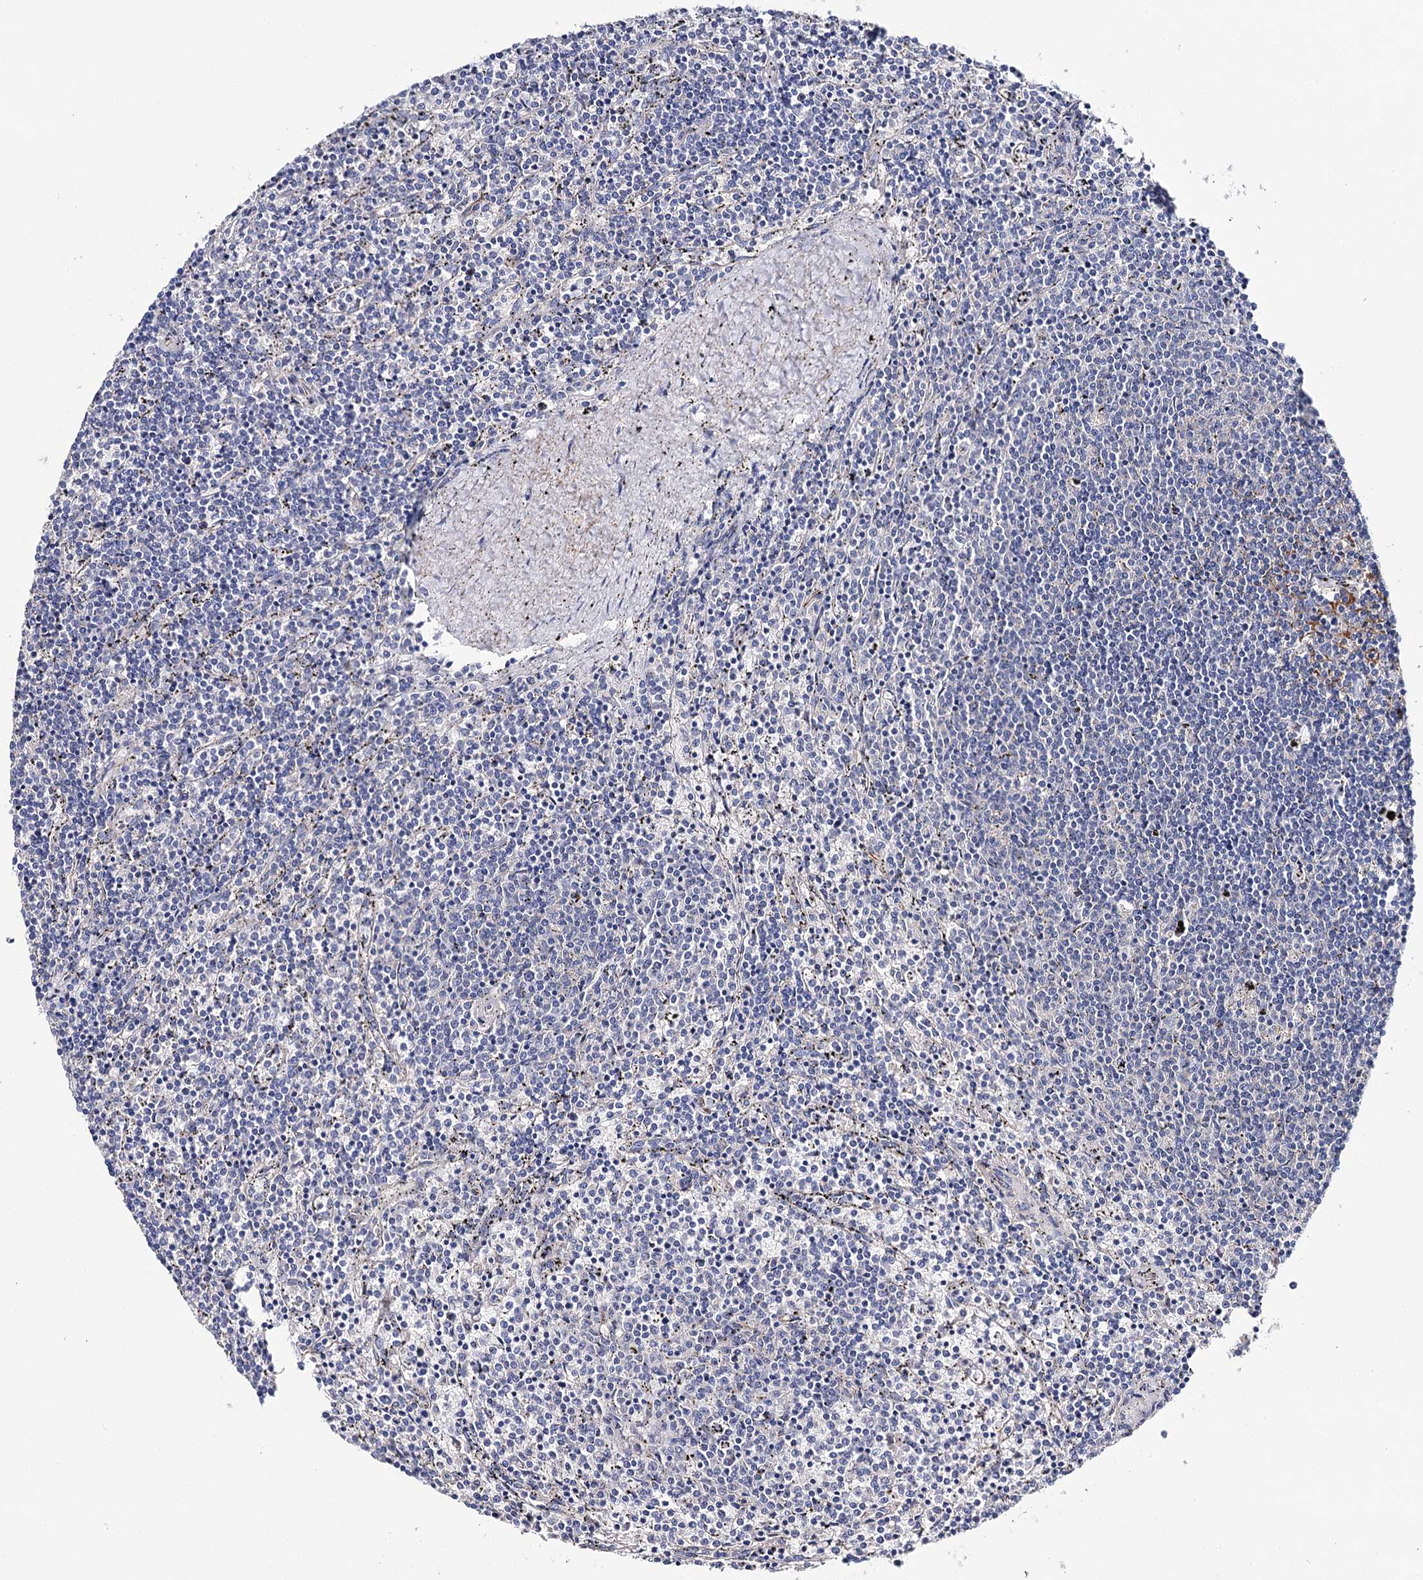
{"staining": {"intensity": "negative", "quantity": "none", "location": "none"}, "tissue": "lymphoma", "cell_type": "Tumor cells", "image_type": "cancer", "snomed": [{"axis": "morphology", "description": "Malignant lymphoma, non-Hodgkin's type, Low grade"}, {"axis": "topography", "description": "Spleen"}], "caption": "DAB immunohistochemical staining of human malignant lymphoma, non-Hodgkin's type (low-grade) reveals no significant positivity in tumor cells. (IHC, brightfield microscopy, high magnification).", "gene": "EPYC", "patient": {"sex": "female", "age": 50}}